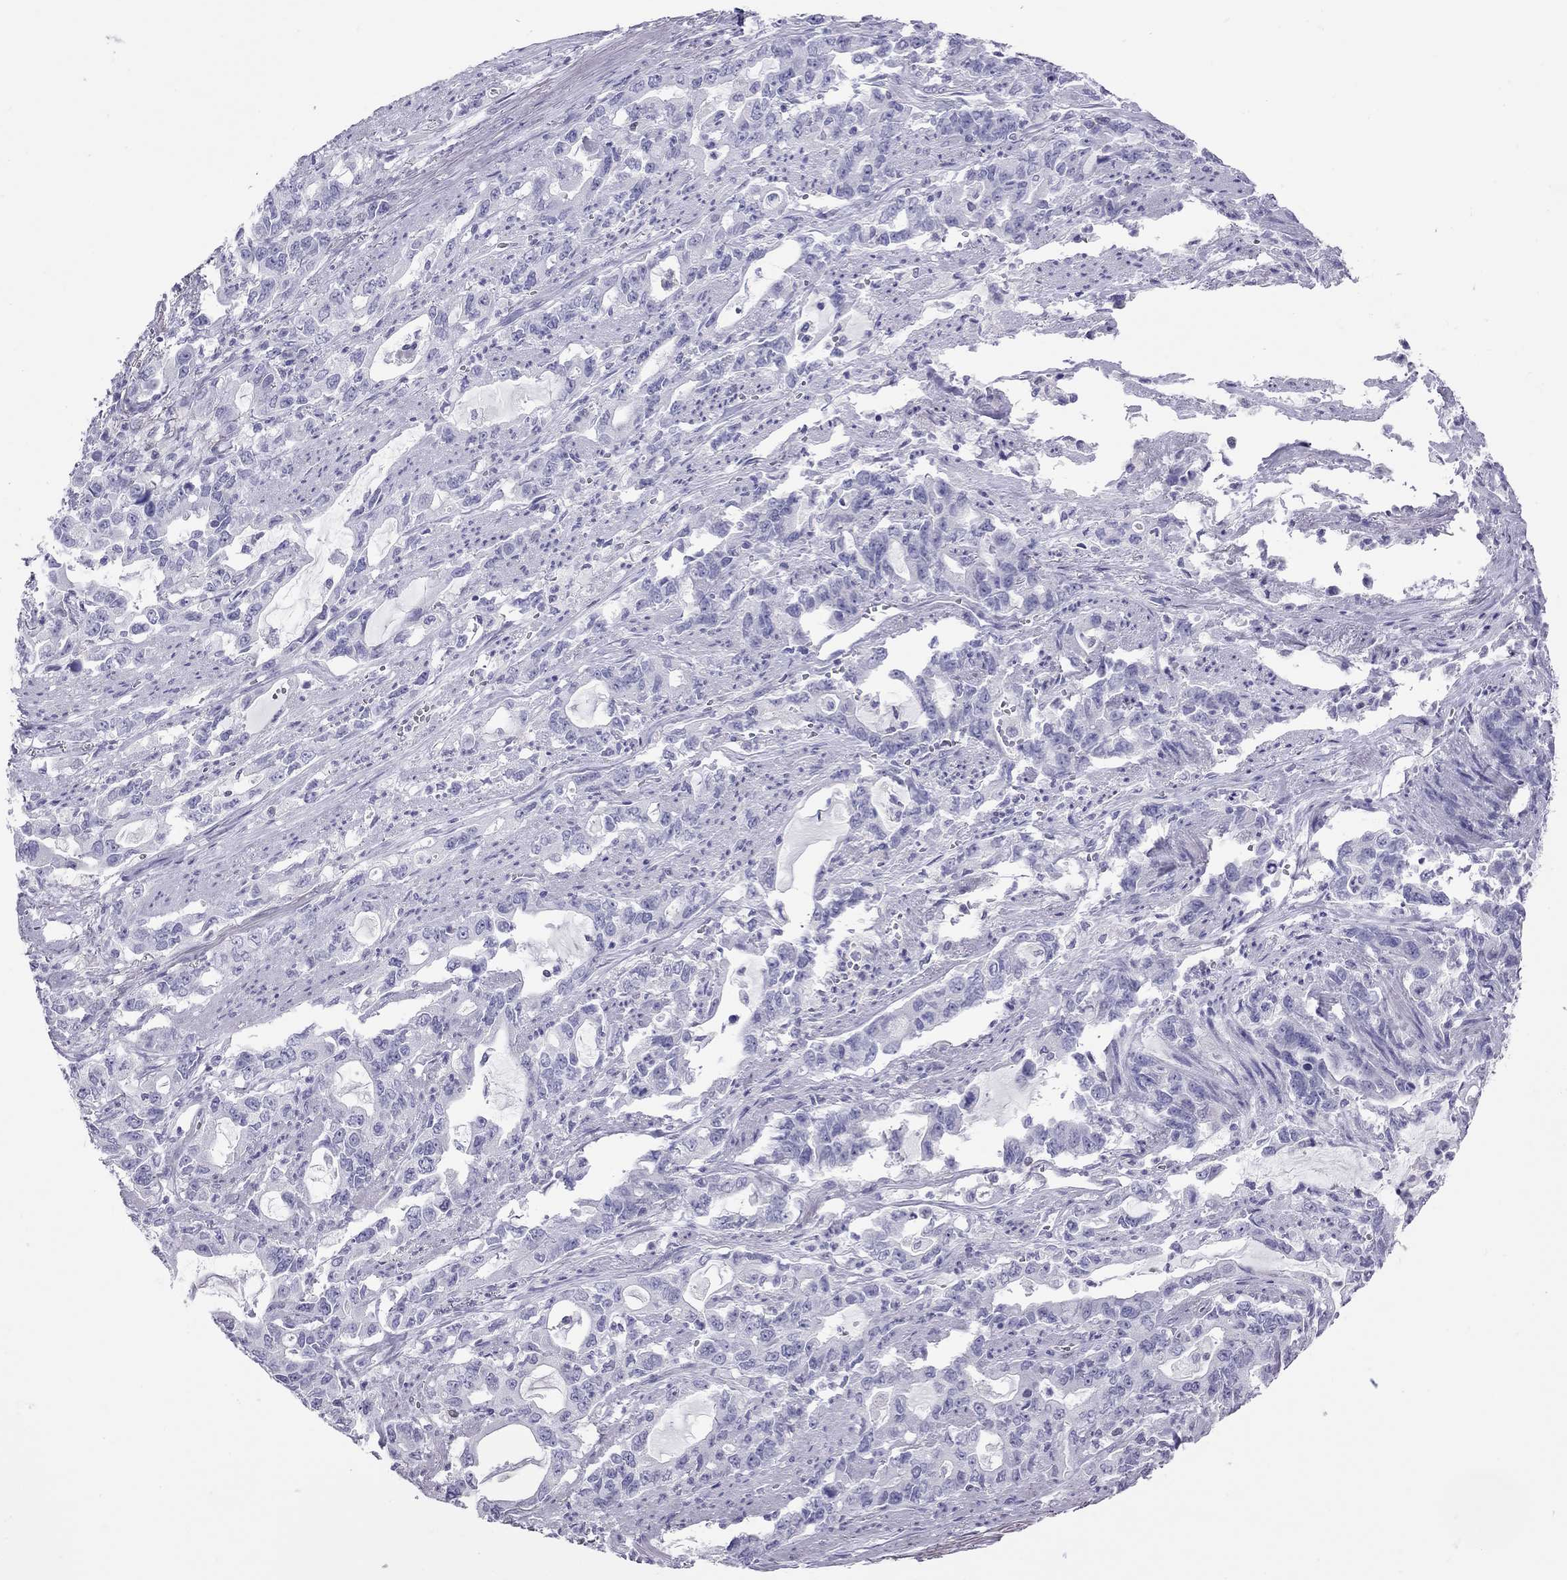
{"staining": {"intensity": "negative", "quantity": "none", "location": "none"}, "tissue": "stomach cancer", "cell_type": "Tumor cells", "image_type": "cancer", "snomed": [{"axis": "morphology", "description": "Adenocarcinoma, NOS"}, {"axis": "topography", "description": "Stomach, upper"}], "caption": "Immunohistochemical staining of human stomach cancer (adenocarcinoma) exhibits no significant staining in tumor cells. (Stains: DAB (3,3'-diaminobenzidine) immunohistochemistry with hematoxylin counter stain, Microscopy: brightfield microscopy at high magnification).", "gene": "STAG3", "patient": {"sex": "male", "age": 85}}